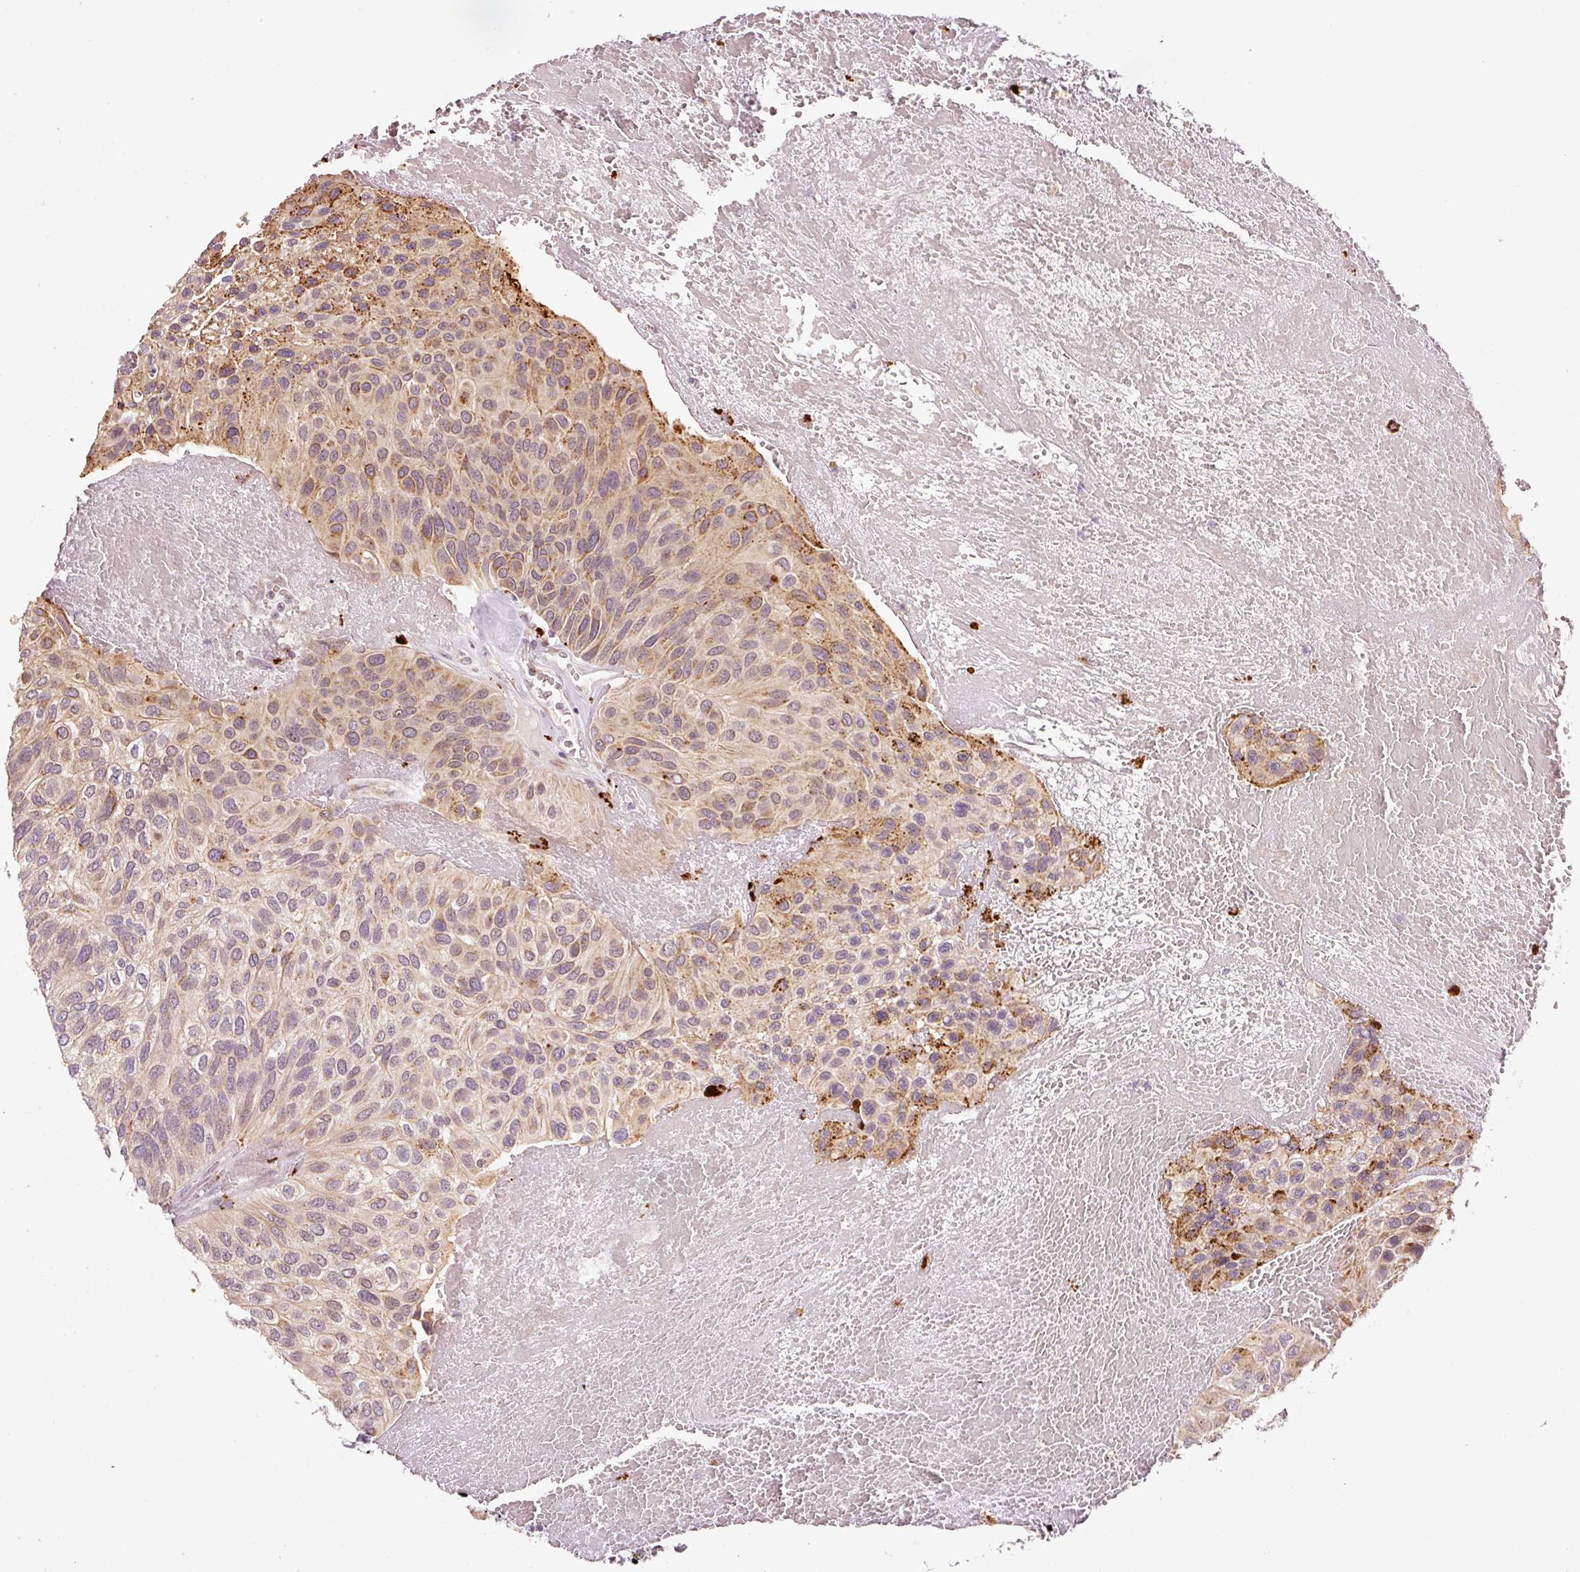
{"staining": {"intensity": "moderate", "quantity": "<25%", "location": "cytoplasmic/membranous"}, "tissue": "urothelial cancer", "cell_type": "Tumor cells", "image_type": "cancer", "snomed": [{"axis": "morphology", "description": "Urothelial carcinoma, High grade"}, {"axis": "topography", "description": "Urinary bladder"}], "caption": "High-magnification brightfield microscopy of high-grade urothelial carcinoma stained with DAB (3,3'-diaminobenzidine) (brown) and counterstained with hematoxylin (blue). tumor cells exhibit moderate cytoplasmic/membranous expression is appreciated in about<25% of cells.", "gene": "ZNF639", "patient": {"sex": "male", "age": 66}}